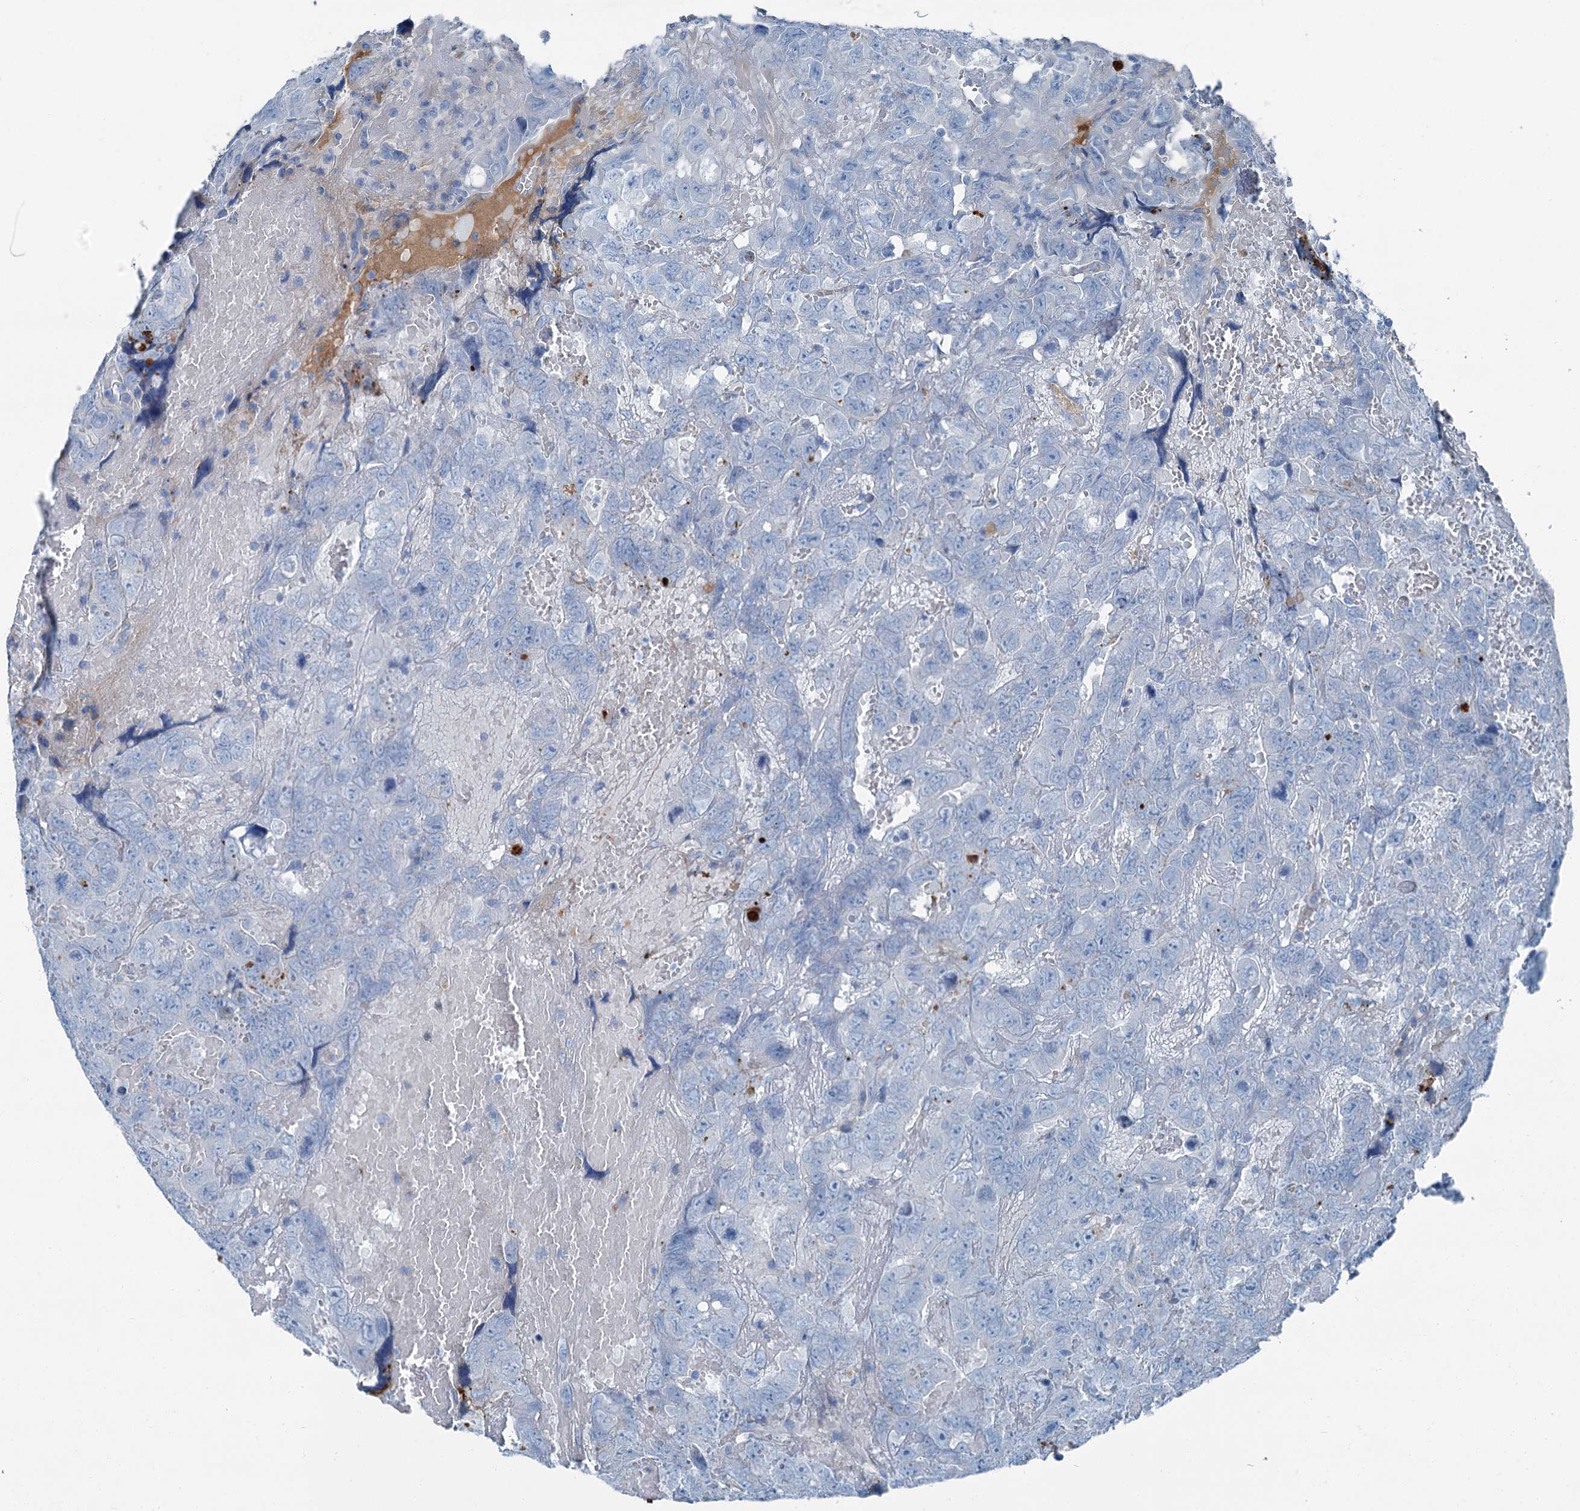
{"staining": {"intensity": "negative", "quantity": "none", "location": "none"}, "tissue": "testis cancer", "cell_type": "Tumor cells", "image_type": "cancer", "snomed": [{"axis": "morphology", "description": "Carcinoma, Embryonal, NOS"}, {"axis": "topography", "description": "Testis"}], "caption": "Immunohistochemical staining of human testis cancer reveals no significant staining in tumor cells.", "gene": "AXL", "patient": {"sex": "male", "age": 45}}